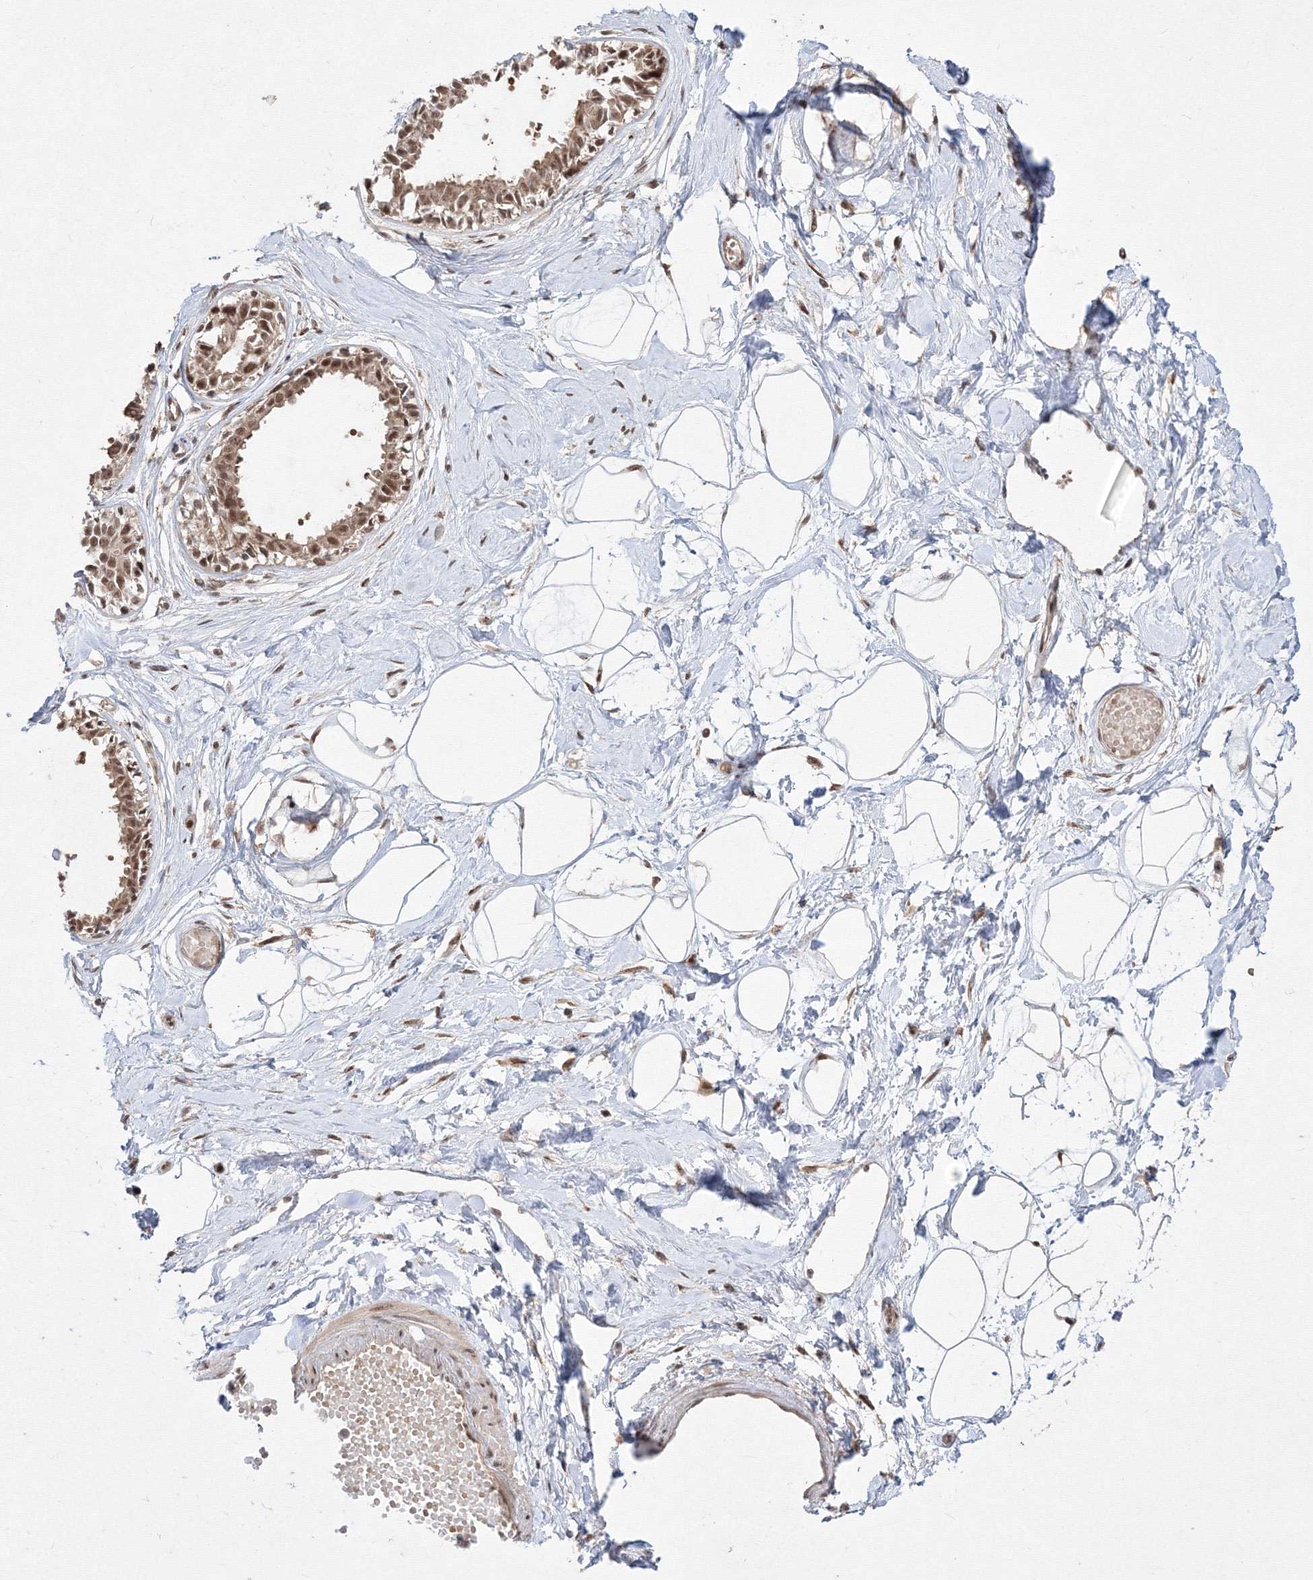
{"staining": {"intensity": "moderate", "quantity": ">75%", "location": "nuclear"}, "tissue": "breast", "cell_type": "Adipocytes", "image_type": "normal", "snomed": [{"axis": "morphology", "description": "Normal tissue, NOS"}, {"axis": "topography", "description": "Breast"}], "caption": "A brown stain shows moderate nuclear staining of a protein in adipocytes of benign human breast.", "gene": "COPS4", "patient": {"sex": "female", "age": 45}}